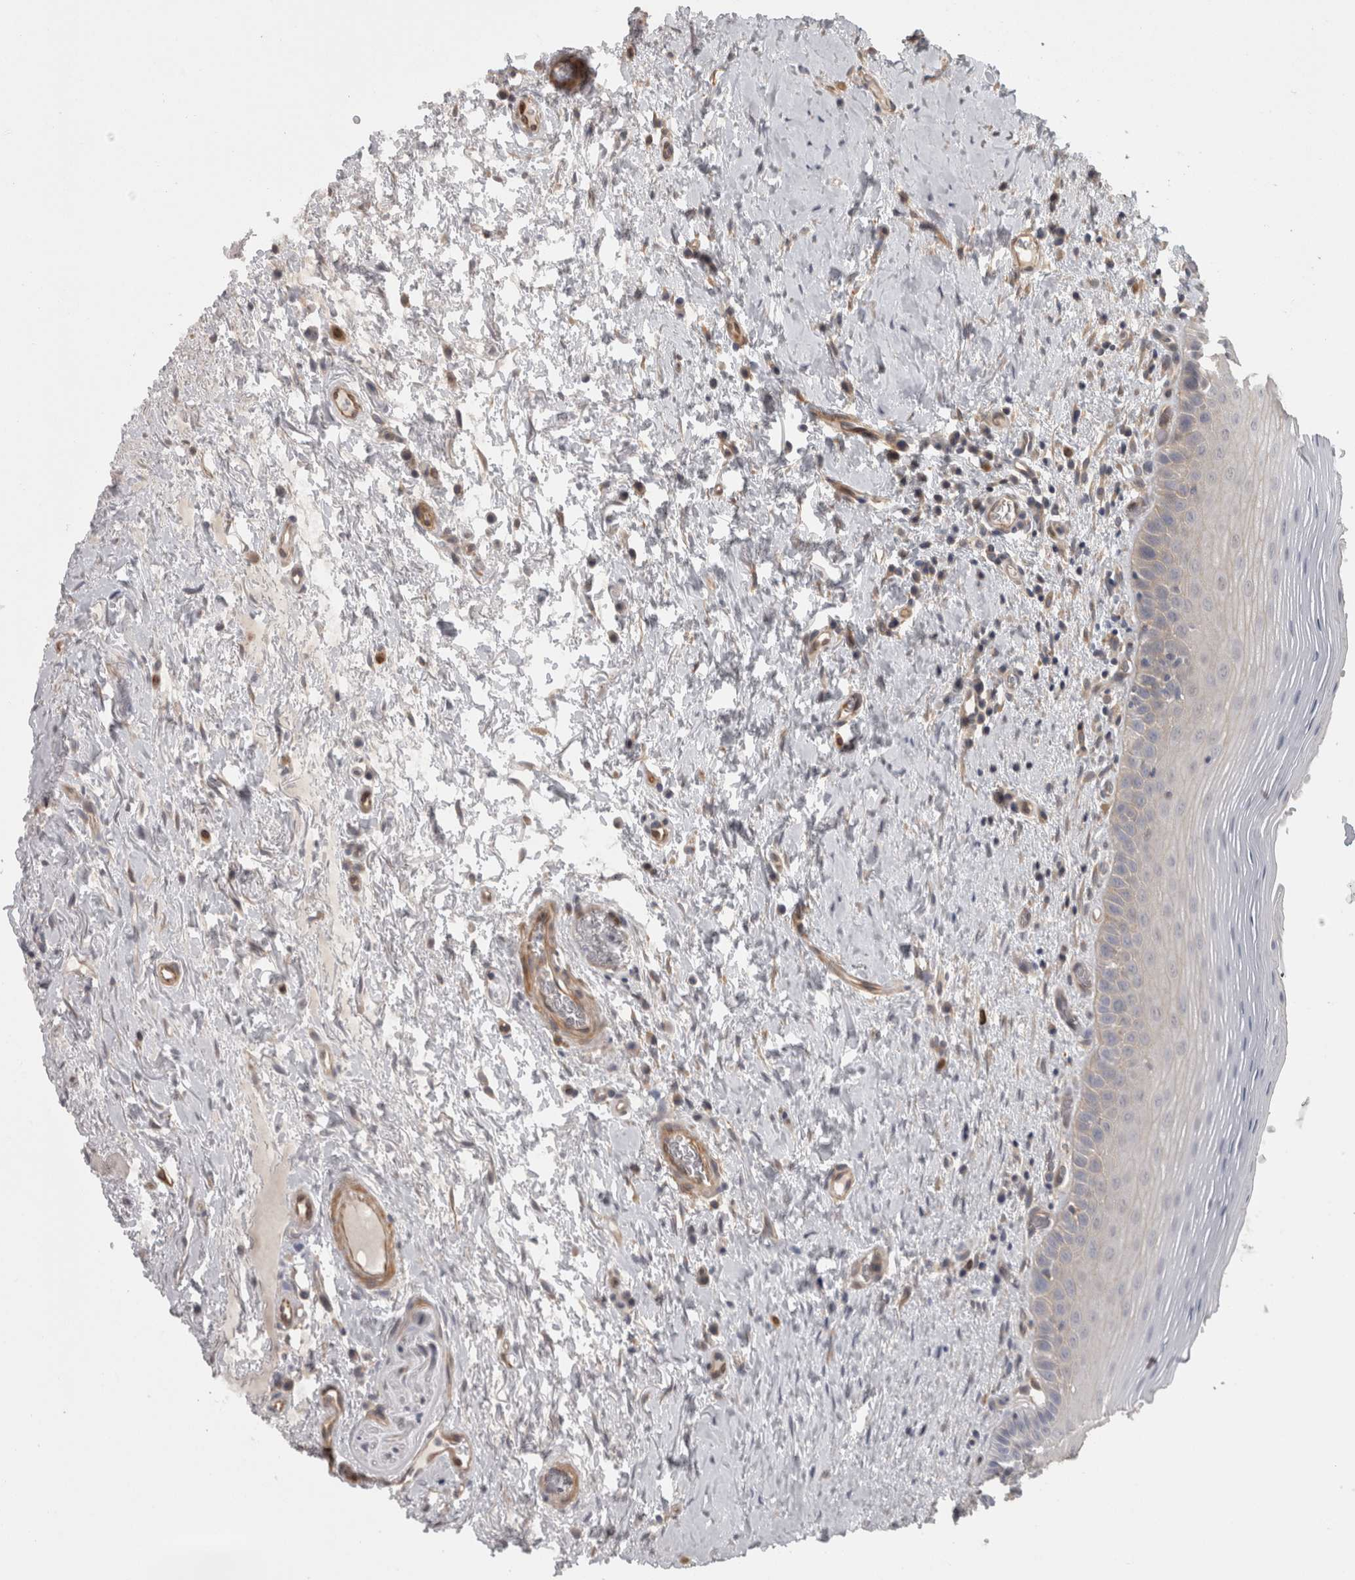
{"staining": {"intensity": "weak", "quantity": "<25%", "location": "cytoplasmic/membranous"}, "tissue": "oral mucosa", "cell_type": "Squamous epithelial cells", "image_type": "normal", "snomed": [{"axis": "morphology", "description": "Normal tissue, NOS"}, {"axis": "topography", "description": "Oral tissue"}], "caption": "The micrograph demonstrates no significant positivity in squamous epithelial cells of oral mucosa. Nuclei are stained in blue.", "gene": "RMDN1", "patient": {"sex": "male", "age": 82}}